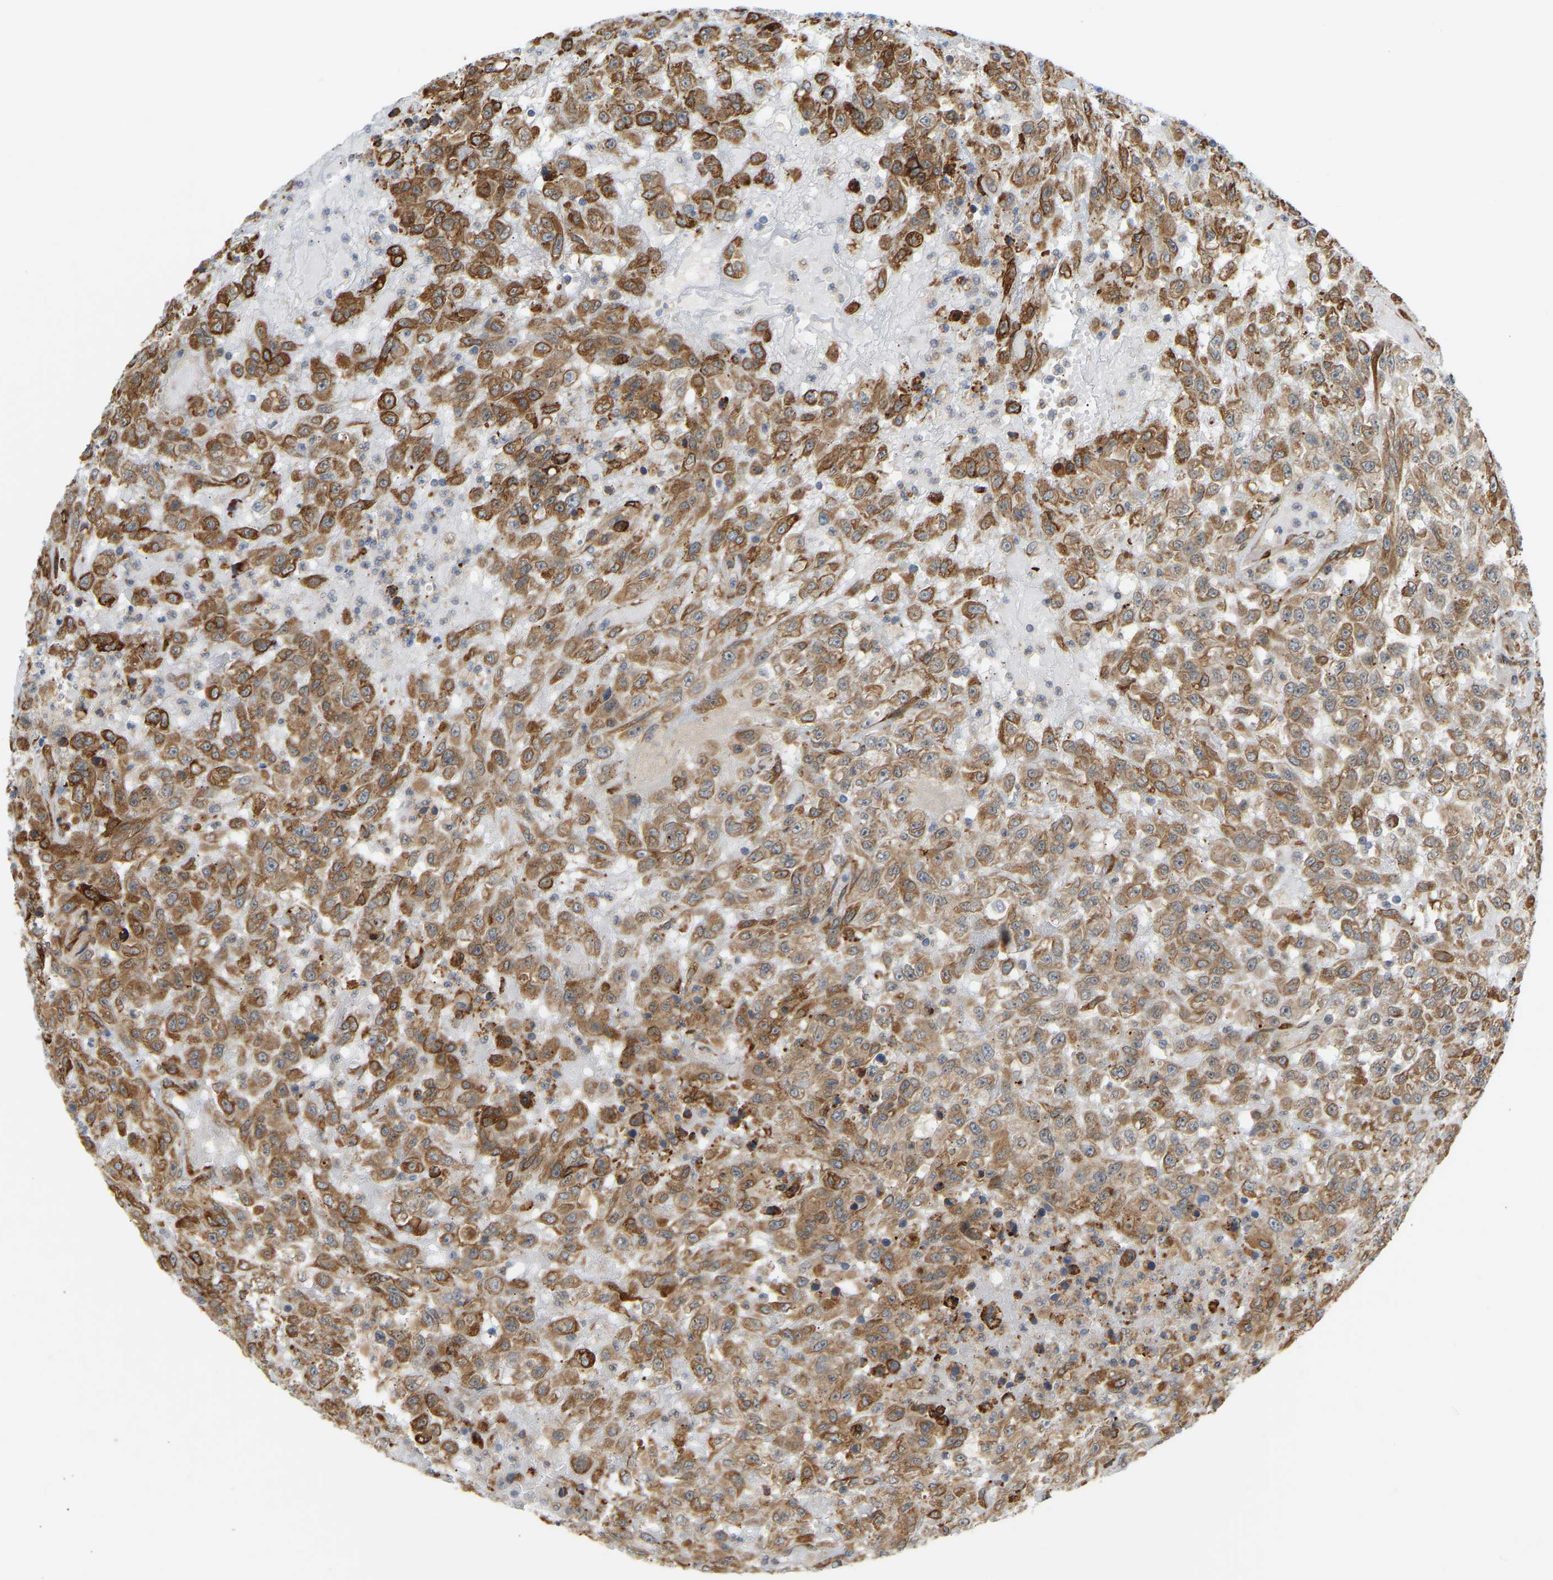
{"staining": {"intensity": "moderate", "quantity": ">75%", "location": "cytoplasmic/membranous"}, "tissue": "urothelial cancer", "cell_type": "Tumor cells", "image_type": "cancer", "snomed": [{"axis": "morphology", "description": "Urothelial carcinoma, High grade"}, {"axis": "topography", "description": "Urinary bladder"}], "caption": "Brown immunohistochemical staining in urothelial carcinoma (high-grade) shows moderate cytoplasmic/membranous expression in about >75% of tumor cells.", "gene": "PLCG2", "patient": {"sex": "male", "age": 46}}